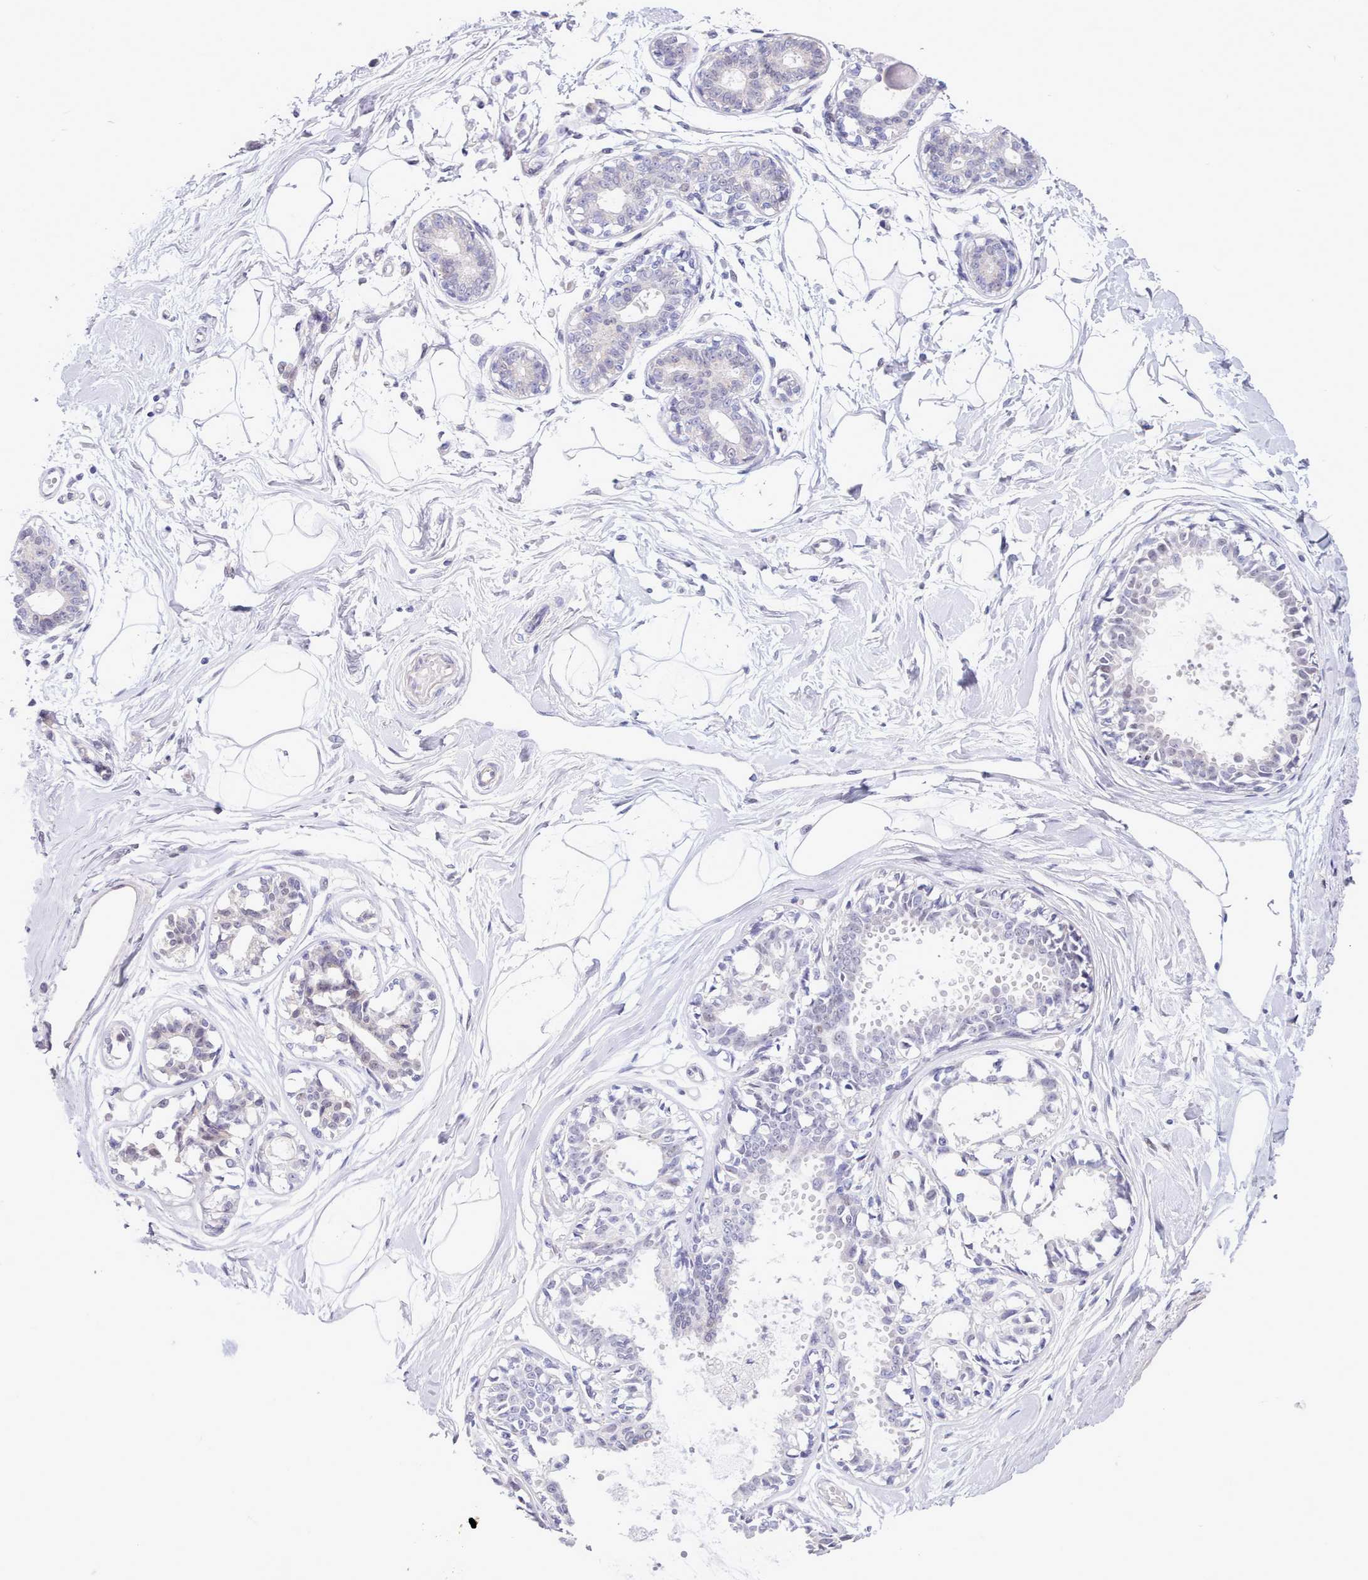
{"staining": {"intensity": "negative", "quantity": "none", "location": "none"}, "tissue": "breast", "cell_type": "Adipocytes", "image_type": "normal", "snomed": [{"axis": "morphology", "description": "Normal tissue, NOS"}, {"axis": "topography", "description": "Breast"}], "caption": "High power microscopy histopathology image of an immunohistochemistry photomicrograph of normal breast, revealing no significant expression in adipocytes.", "gene": "TMEM253", "patient": {"sex": "female", "age": 45}}